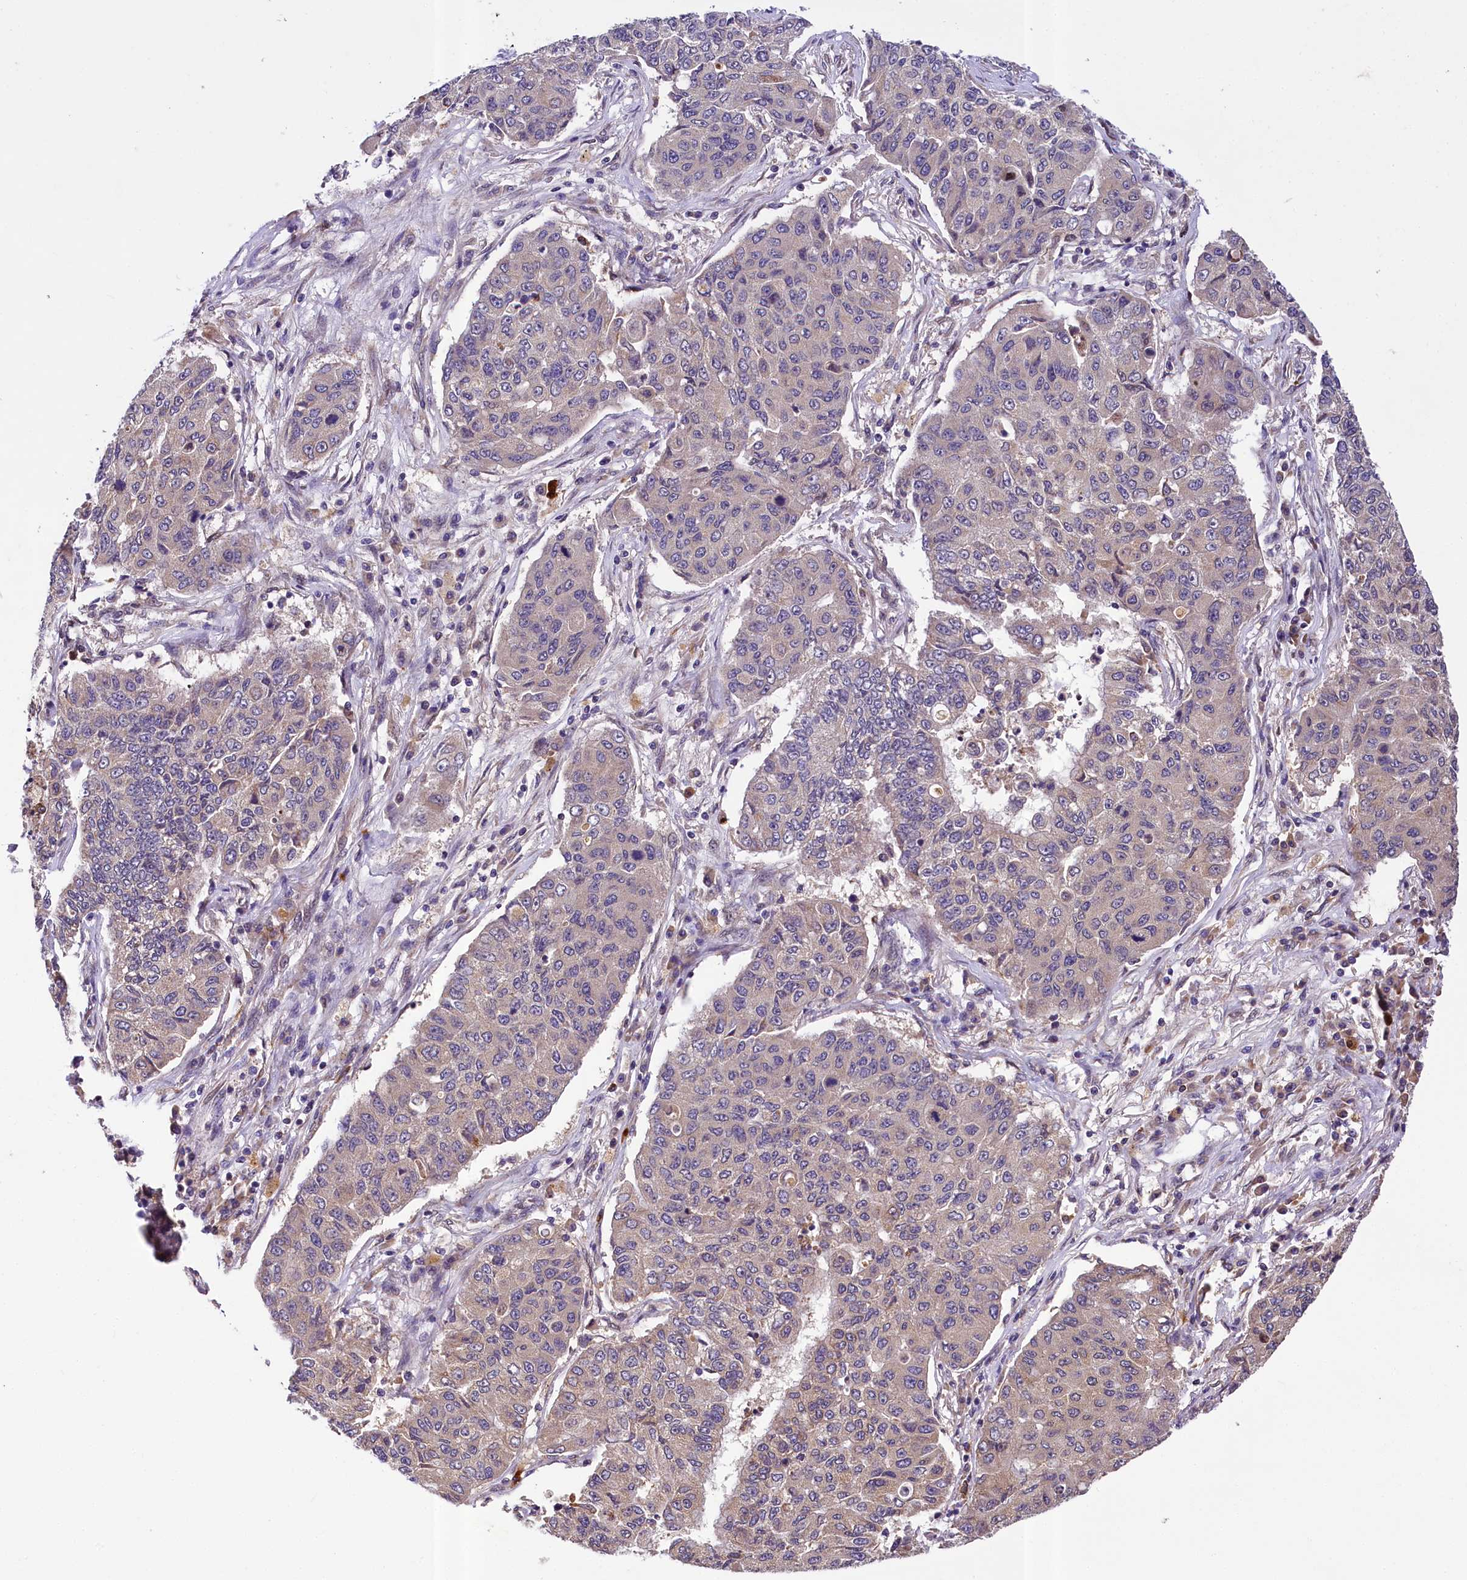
{"staining": {"intensity": "weak", "quantity": "25%-75%", "location": "cytoplasmic/membranous"}, "tissue": "lung cancer", "cell_type": "Tumor cells", "image_type": "cancer", "snomed": [{"axis": "morphology", "description": "Squamous cell carcinoma, NOS"}, {"axis": "topography", "description": "Lung"}], "caption": "Human lung cancer stained with a brown dye exhibits weak cytoplasmic/membranous positive expression in approximately 25%-75% of tumor cells.", "gene": "SUPV3L1", "patient": {"sex": "male", "age": 74}}